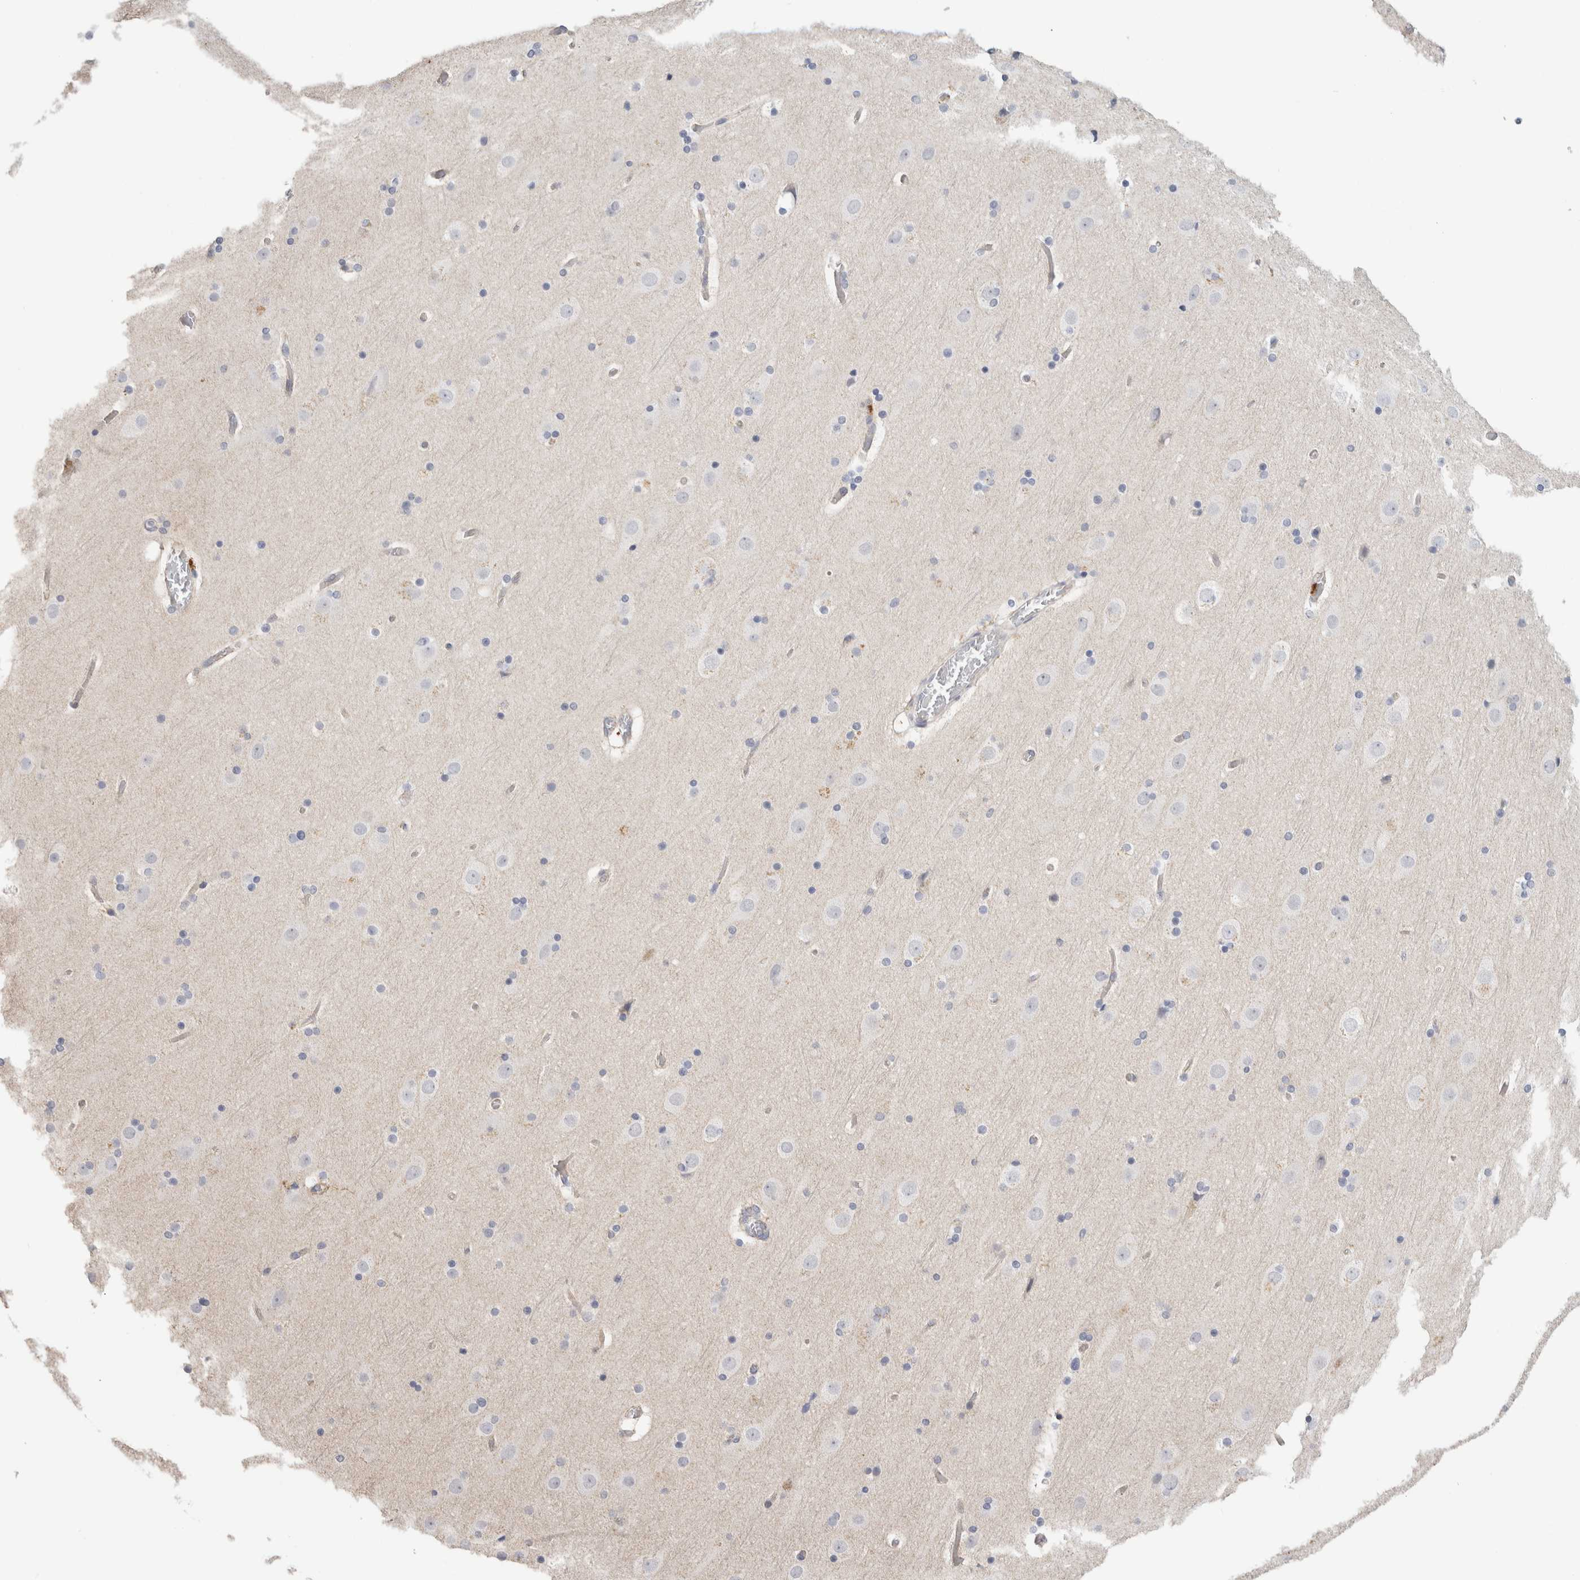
{"staining": {"intensity": "negative", "quantity": "none", "location": "none"}, "tissue": "cerebral cortex", "cell_type": "Endothelial cells", "image_type": "normal", "snomed": [{"axis": "morphology", "description": "Normal tissue, NOS"}, {"axis": "topography", "description": "Cerebral cortex"}], "caption": "A high-resolution micrograph shows IHC staining of unremarkable cerebral cortex, which shows no significant positivity in endothelial cells.", "gene": "AFP", "patient": {"sex": "male", "age": 57}}